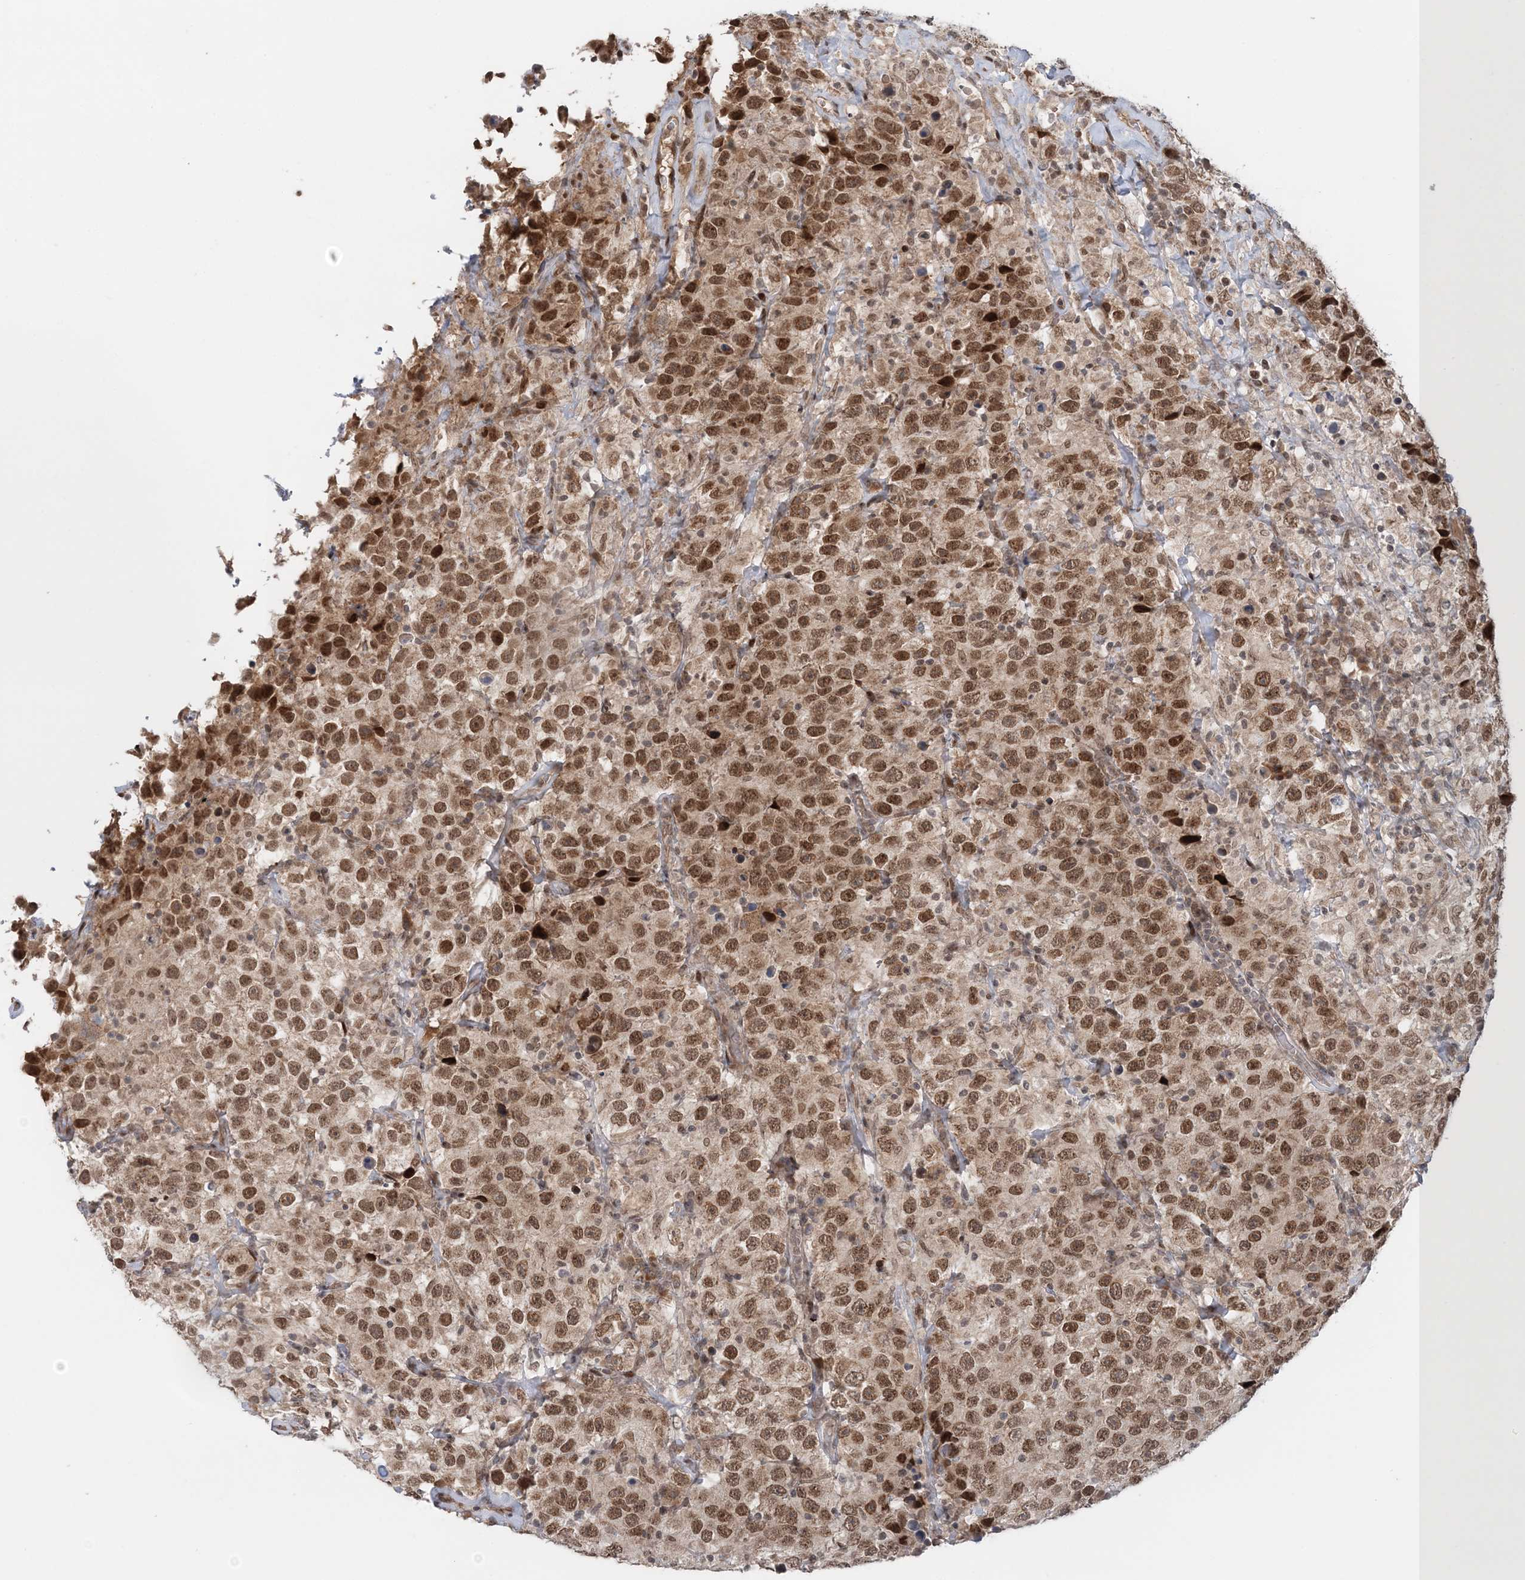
{"staining": {"intensity": "moderate", "quantity": ">75%", "location": "nuclear"}, "tissue": "testis cancer", "cell_type": "Tumor cells", "image_type": "cancer", "snomed": [{"axis": "morphology", "description": "Seminoma, NOS"}, {"axis": "topography", "description": "Testis"}], "caption": "A brown stain highlights moderate nuclear positivity of a protein in testis cancer (seminoma) tumor cells.", "gene": "NOA1", "patient": {"sex": "male", "age": 41}}